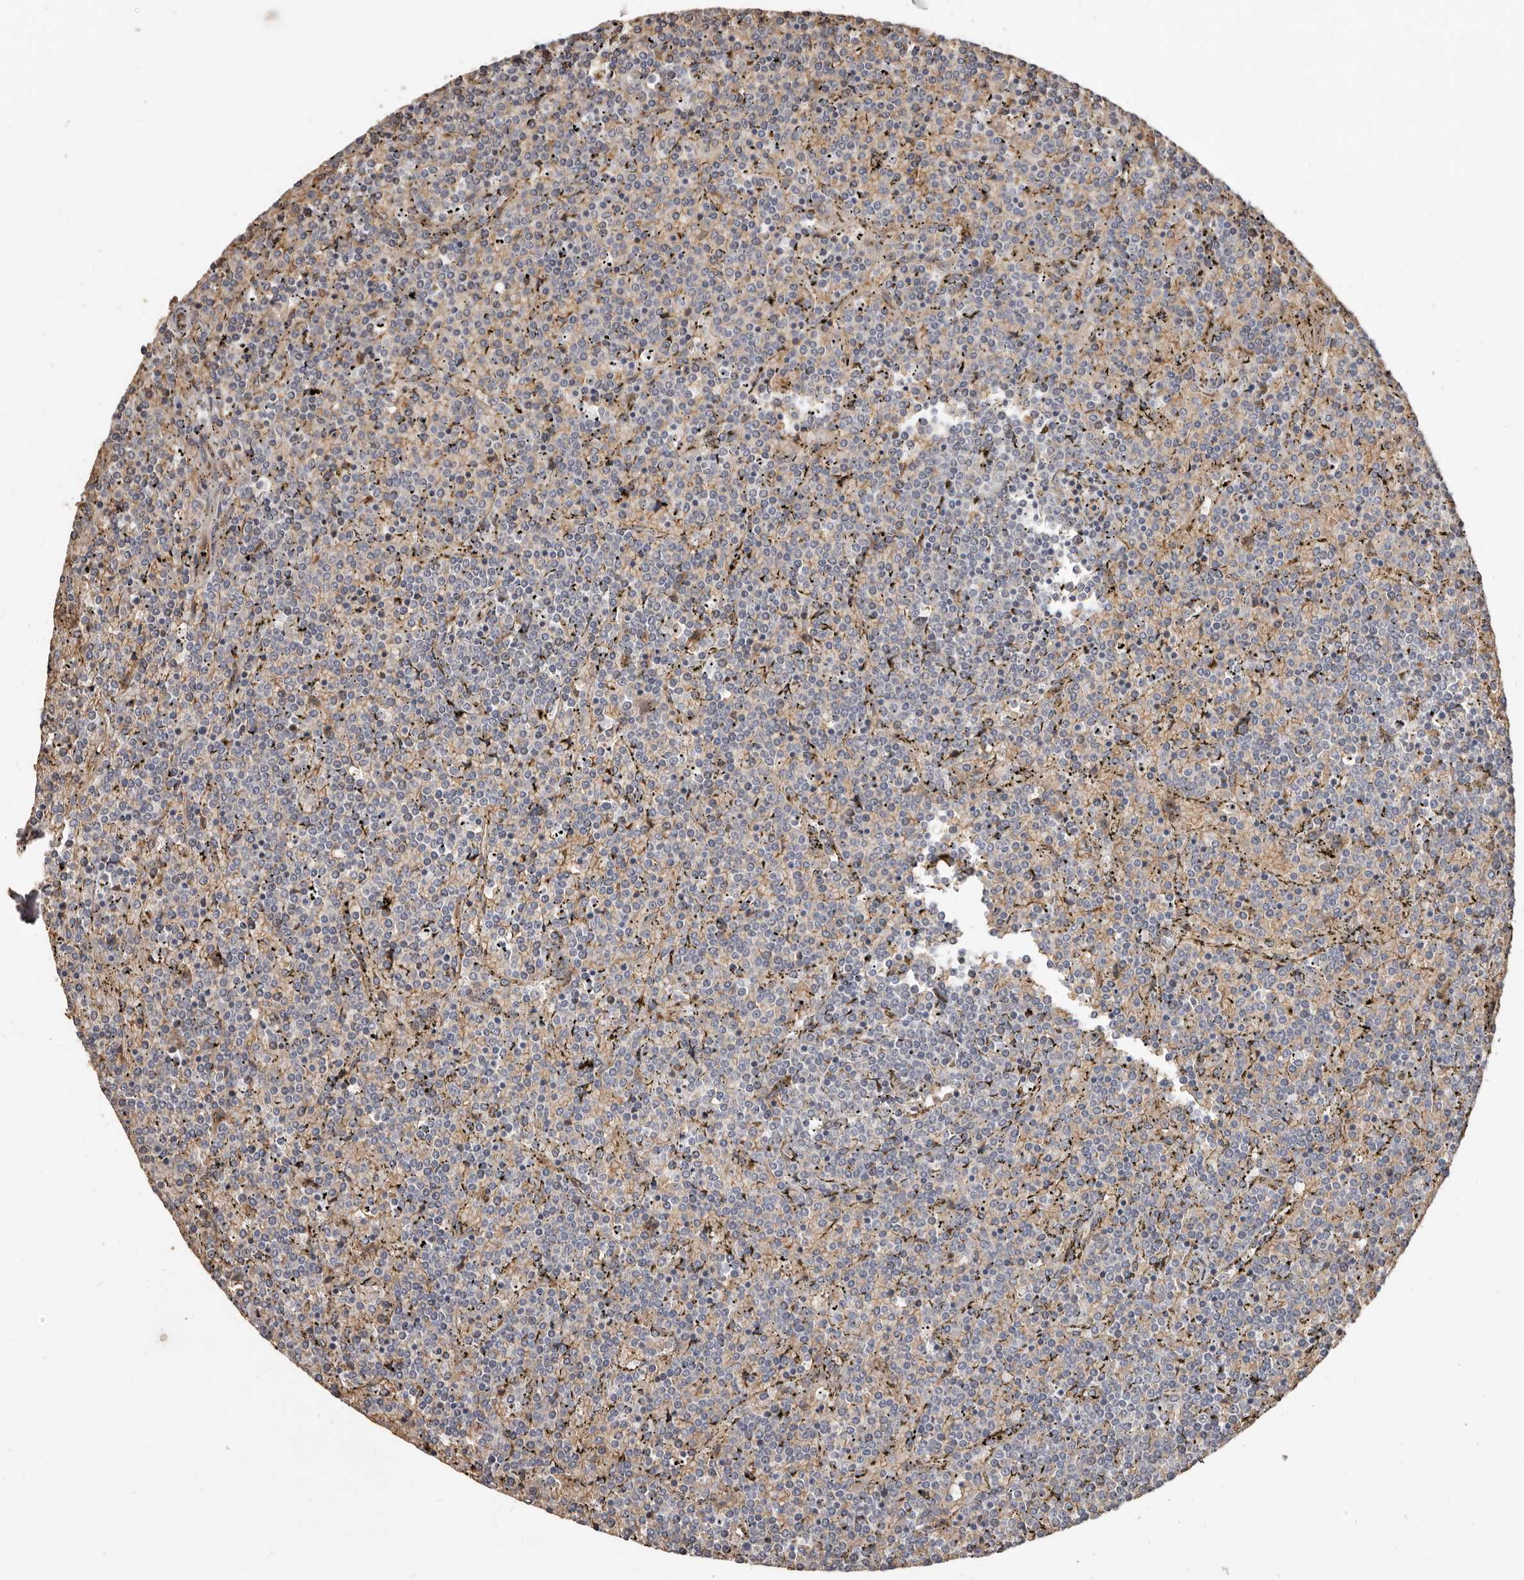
{"staining": {"intensity": "negative", "quantity": "none", "location": "none"}, "tissue": "lymphoma", "cell_type": "Tumor cells", "image_type": "cancer", "snomed": [{"axis": "morphology", "description": "Malignant lymphoma, non-Hodgkin's type, Low grade"}, {"axis": "topography", "description": "Spleen"}], "caption": "The micrograph exhibits no significant staining in tumor cells of malignant lymphoma, non-Hodgkin's type (low-grade). (DAB IHC with hematoxylin counter stain).", "gene": "ENTREP1", "patient": {"sex": "female", "age": 19}}